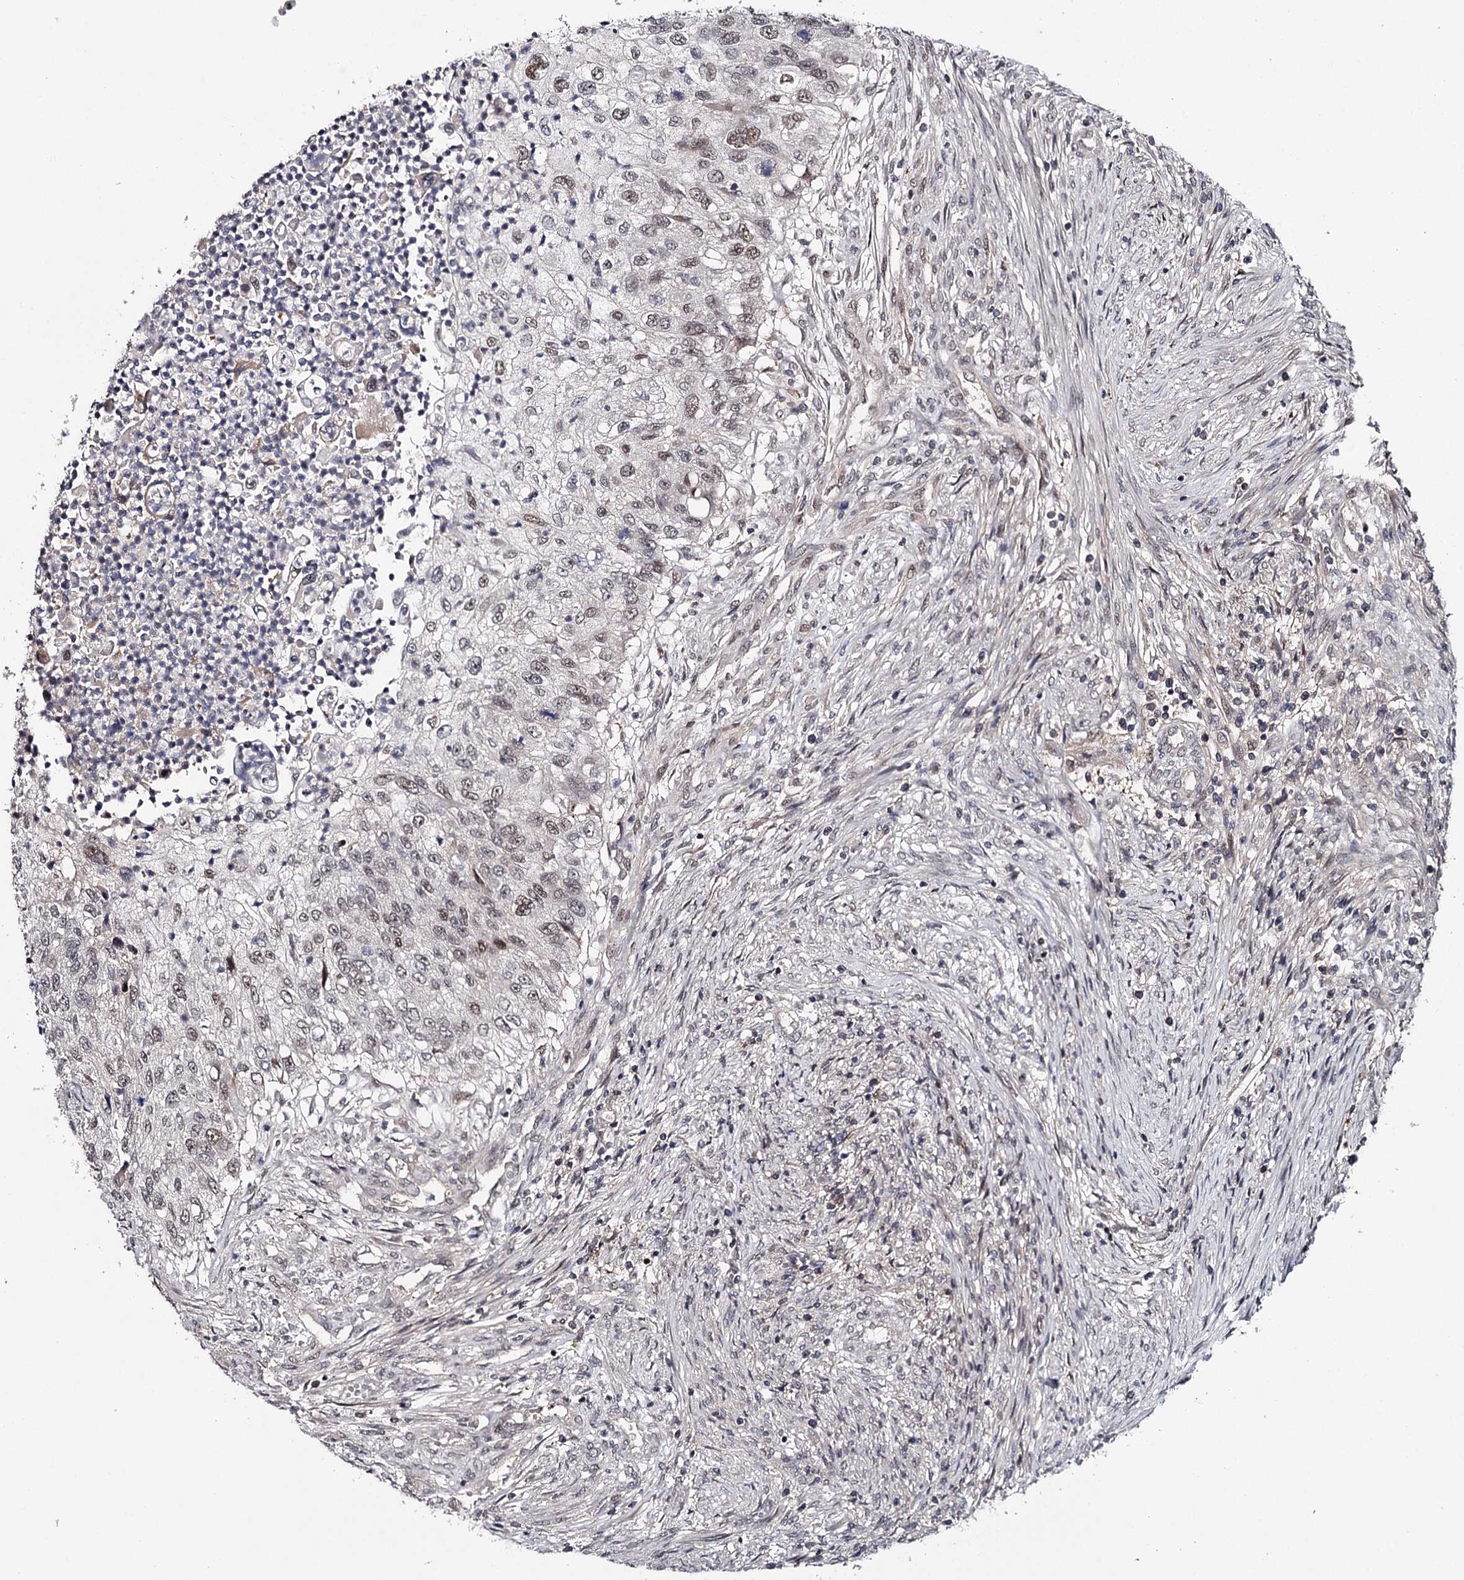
{"staining": {"intensity": "negative", "quantity": "none", "location": "none"}, "tissue": "urothelial cancer", "cell_type": "Tumor cells", "image_type": "cancer", "snomed": [{"axis": "morphology", "description": "Urothelial carcinoma, High grade"}, {"axis": "topography", "description": "Urinary bladder"}], "caption": "IHC of high-grade urothelial carcinoma exhibits no positivity in tumor cells.", "gene": "GTSF1", "patient": {"sex": "female", "age": 60}}